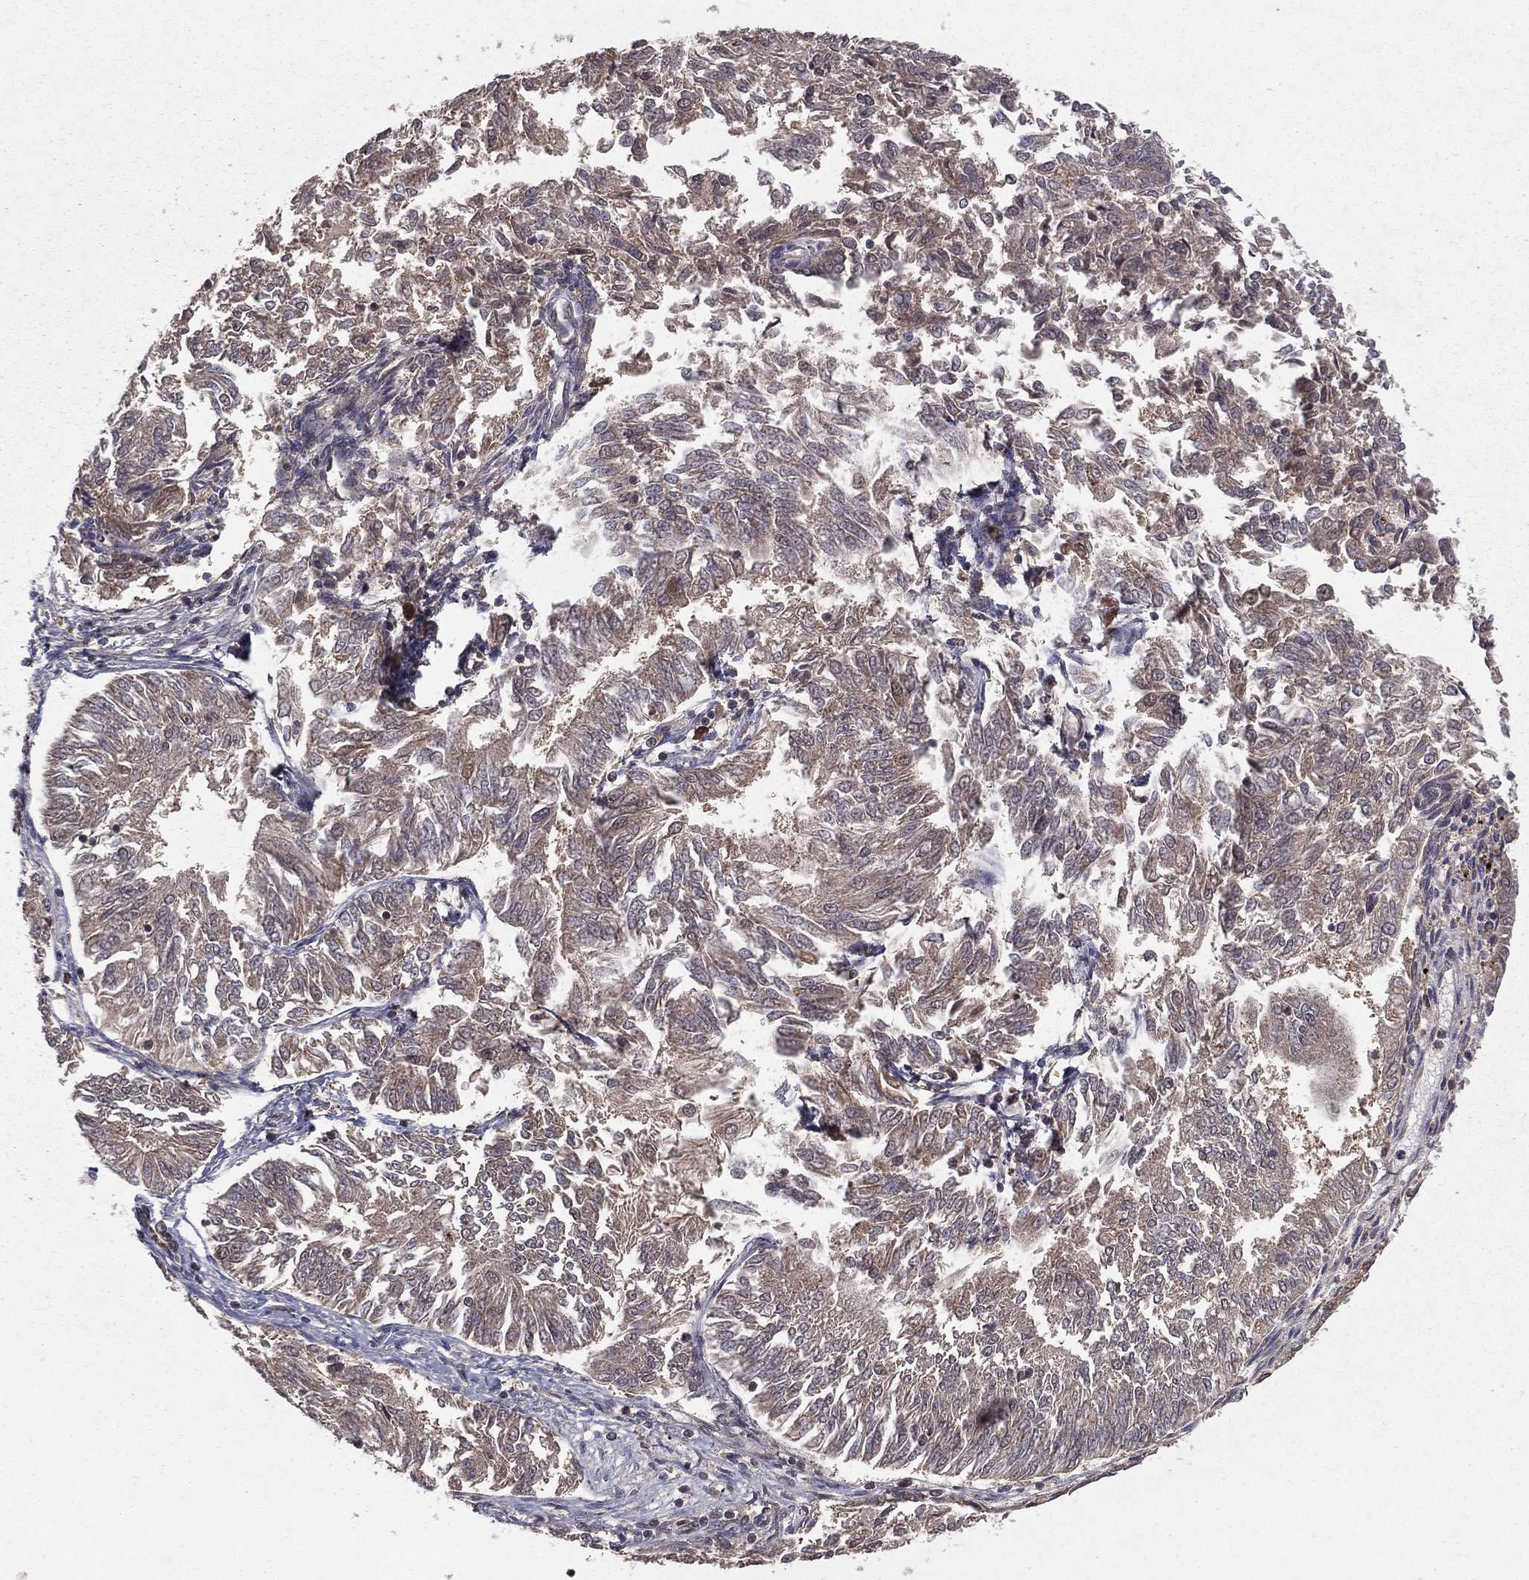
{"staining": {"intensity": "weak", "quantity": "<25%", "location": "cytoplasmic/membranous"}, "tissue": "endometrial cancer", "cell_type": "Tumor cells", "image_type": "cancer", "snomed": [{"axis": "morphology", "description": "Adenocarcinoma, NOS"}, {"axis": "topography", "description": "Endometrium"}], "caption": "This is an immunohistochemistry micrograph of adenocarcinoma (endometrial). There is no positivity in tumor cells.", "gene": "ZDHHC15", "patient": {"sex": "female", "age": 58}}